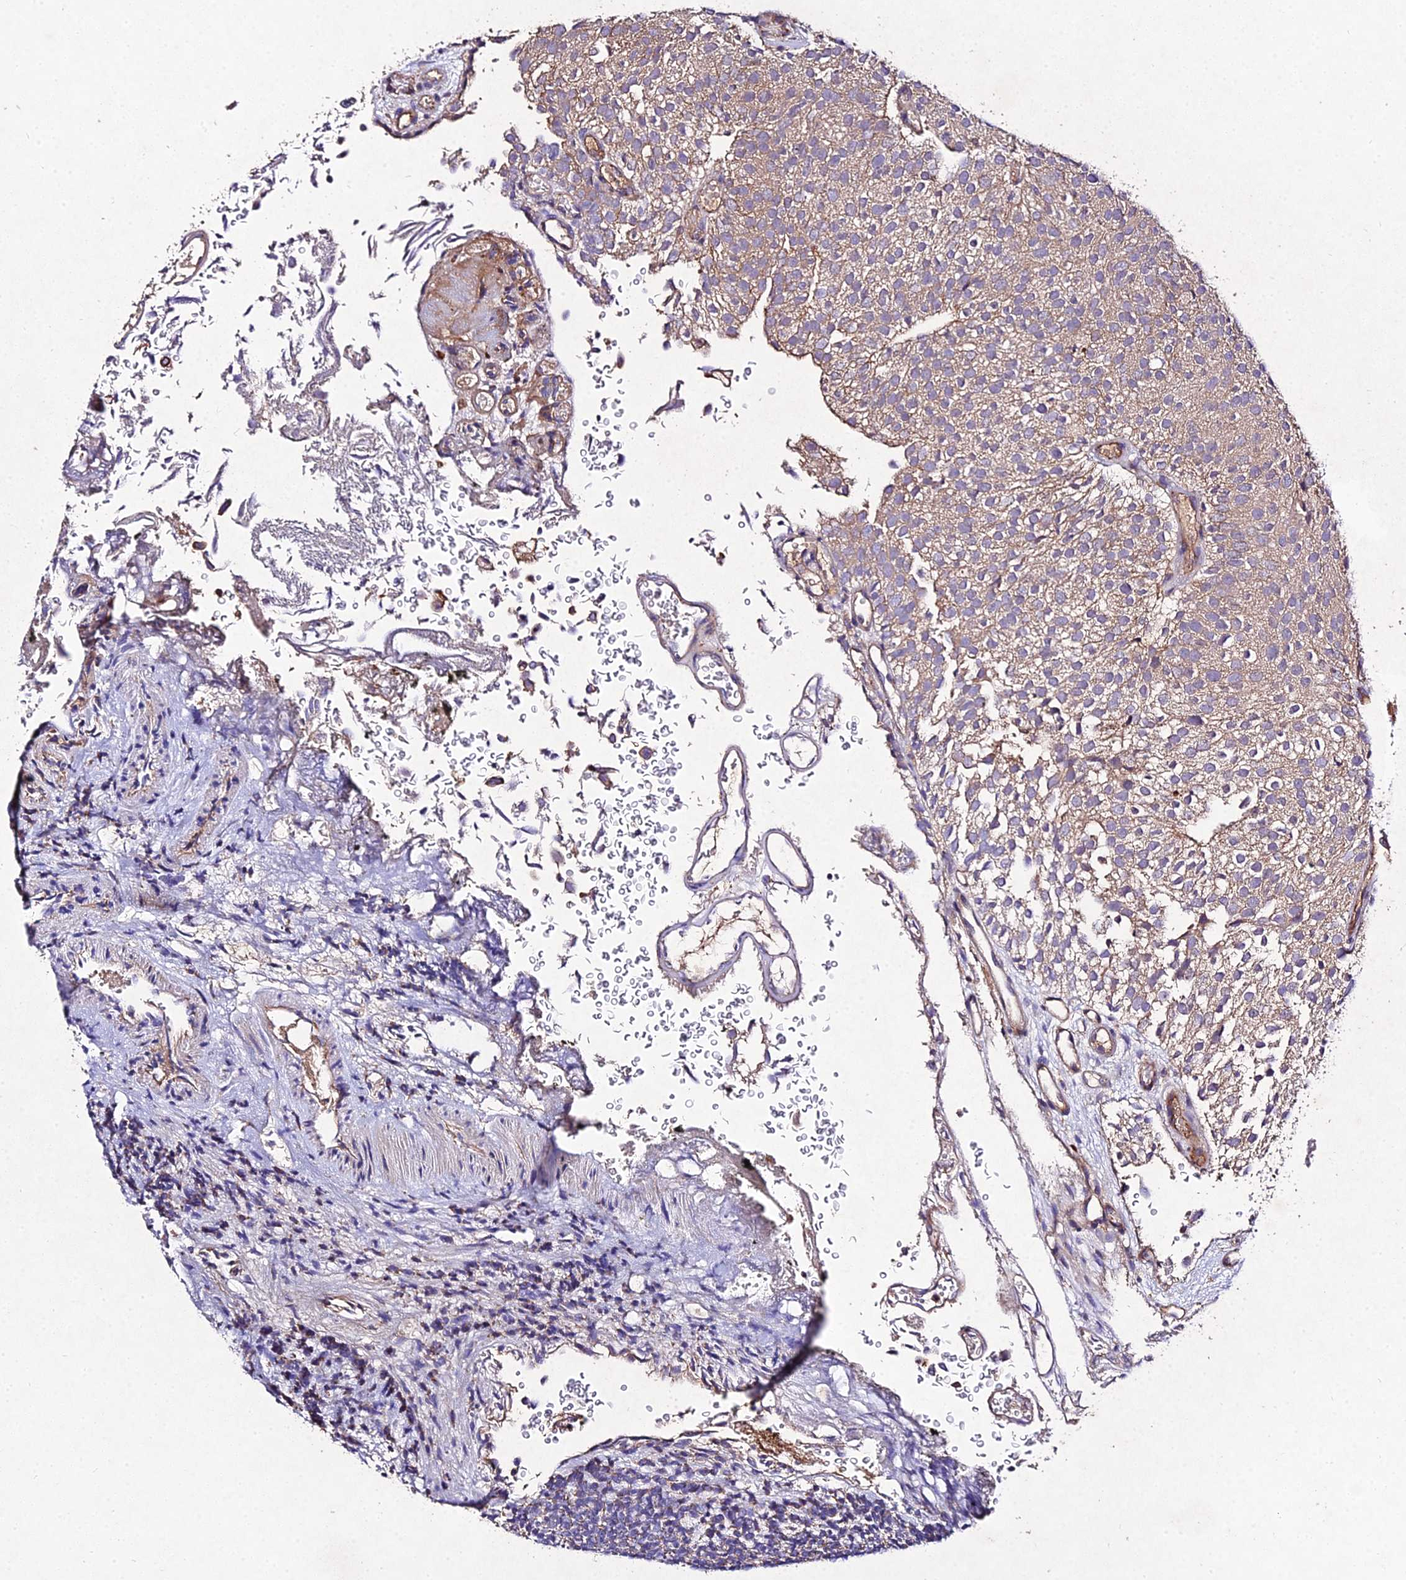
{"staining": {"intensity": "weak", "quantity": ">75%", "location": "cytoplasmic/membranous"}, "tissue": "urothelial cancer", "cell_type": "Tumor cells", "image_type": "cancer", "snomed": [{"axis": "morphology", "description": "Urothelial carcinoma, Low grade"}, {"axis": "topography", "description": "Urinary bladder"}], "caption": "Brown immunohistochemical staining in human urothelial cancer displays weak cytoplasmic/membranous expression in approximately >75% of tumor cells.", "gene": "AP3M2", "patient": {"sex": "male", "age": 78}}